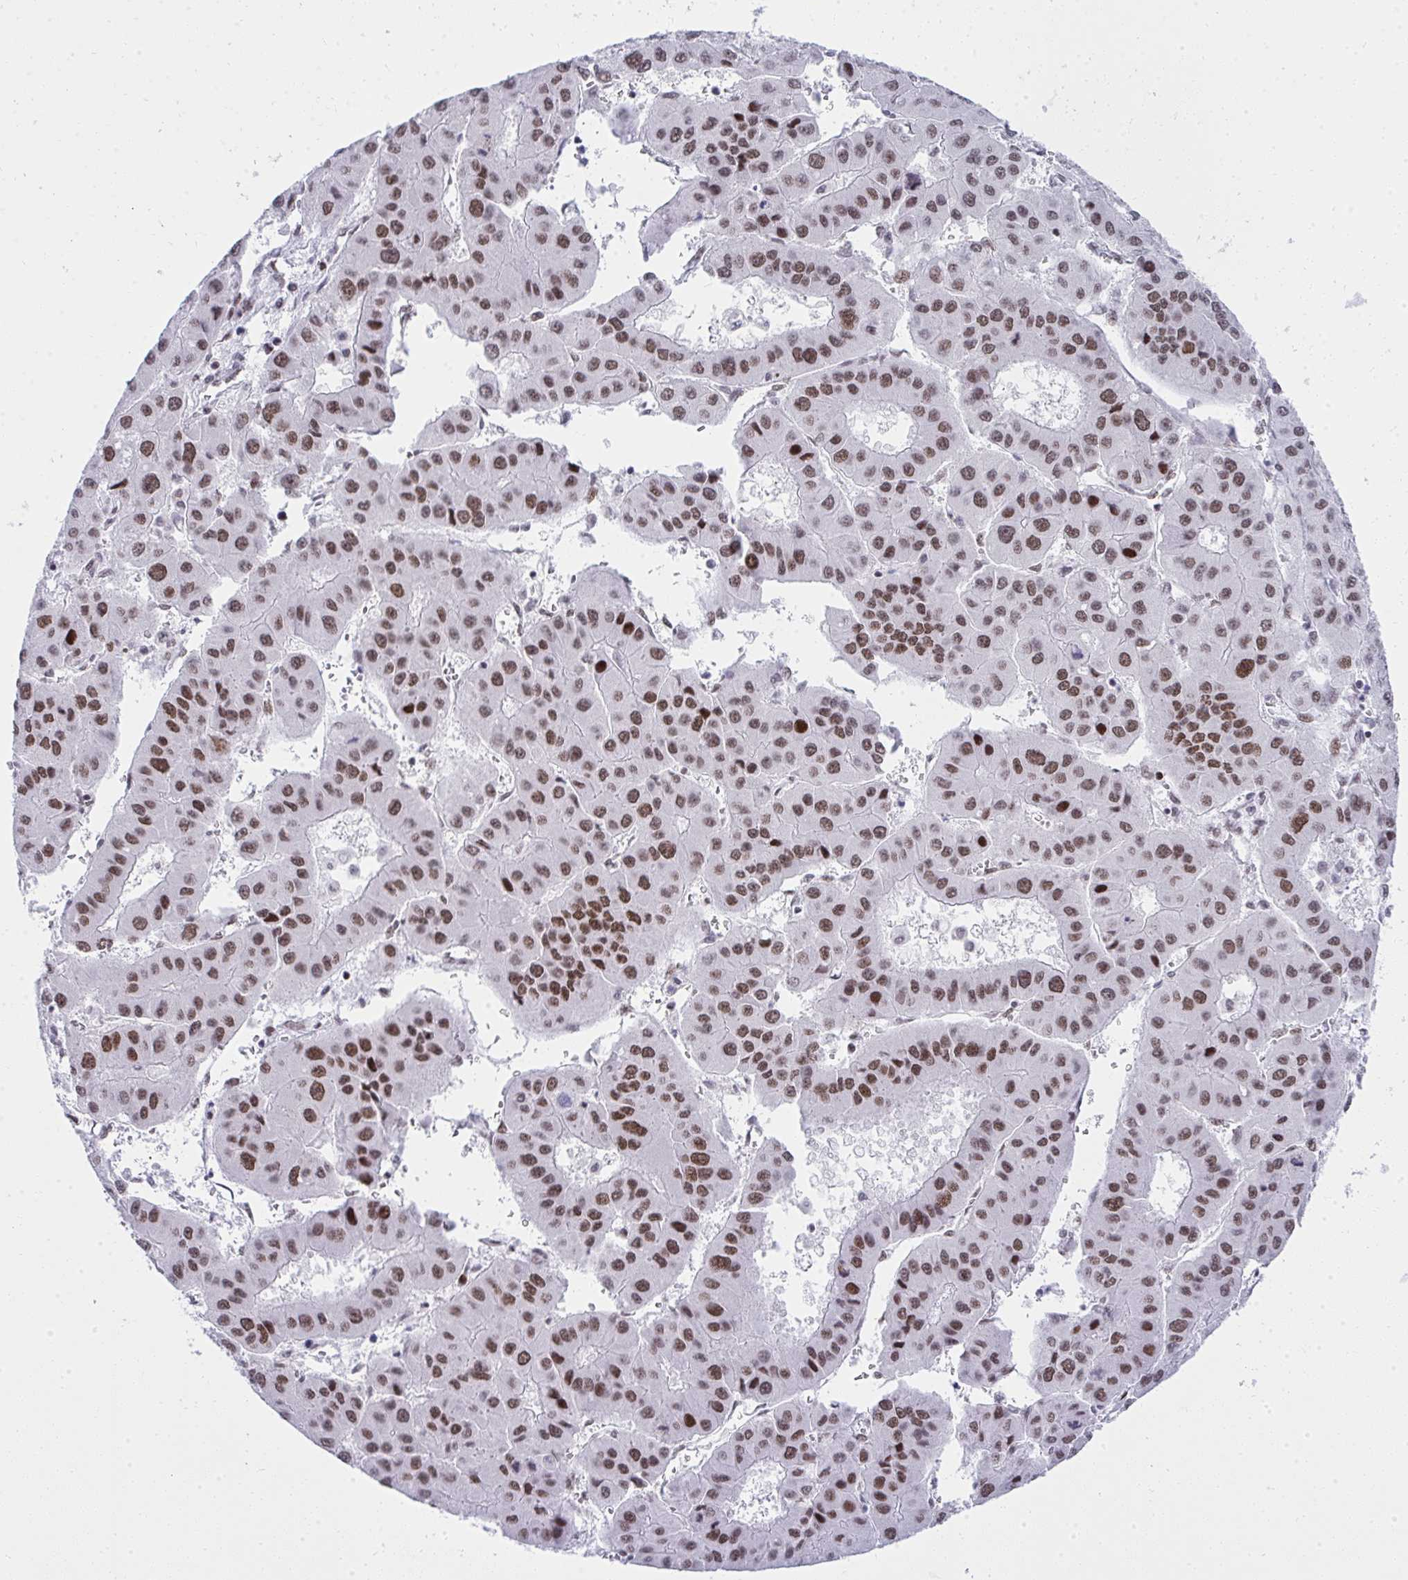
{"staining": {"intensity": "strong", "quantity": ">75%", "location": "nuclear"}, "tissue": "liver cancer", "cell_type": "Tumor cells", "image_type": "cancer", "snomed": [{"axis": "morphology", "description": "Carcinoma, Hepatocellular, NOS"}, {"axis": "topography", "description": "Liver"}], "caption": "Liver cancer was stained to show a protein in brown. There is high levels of strong nuclear positivity in approximately >75% of tumor cells.", "gene": "GLDN", "patient": {"sex": "male", "age": 73}}